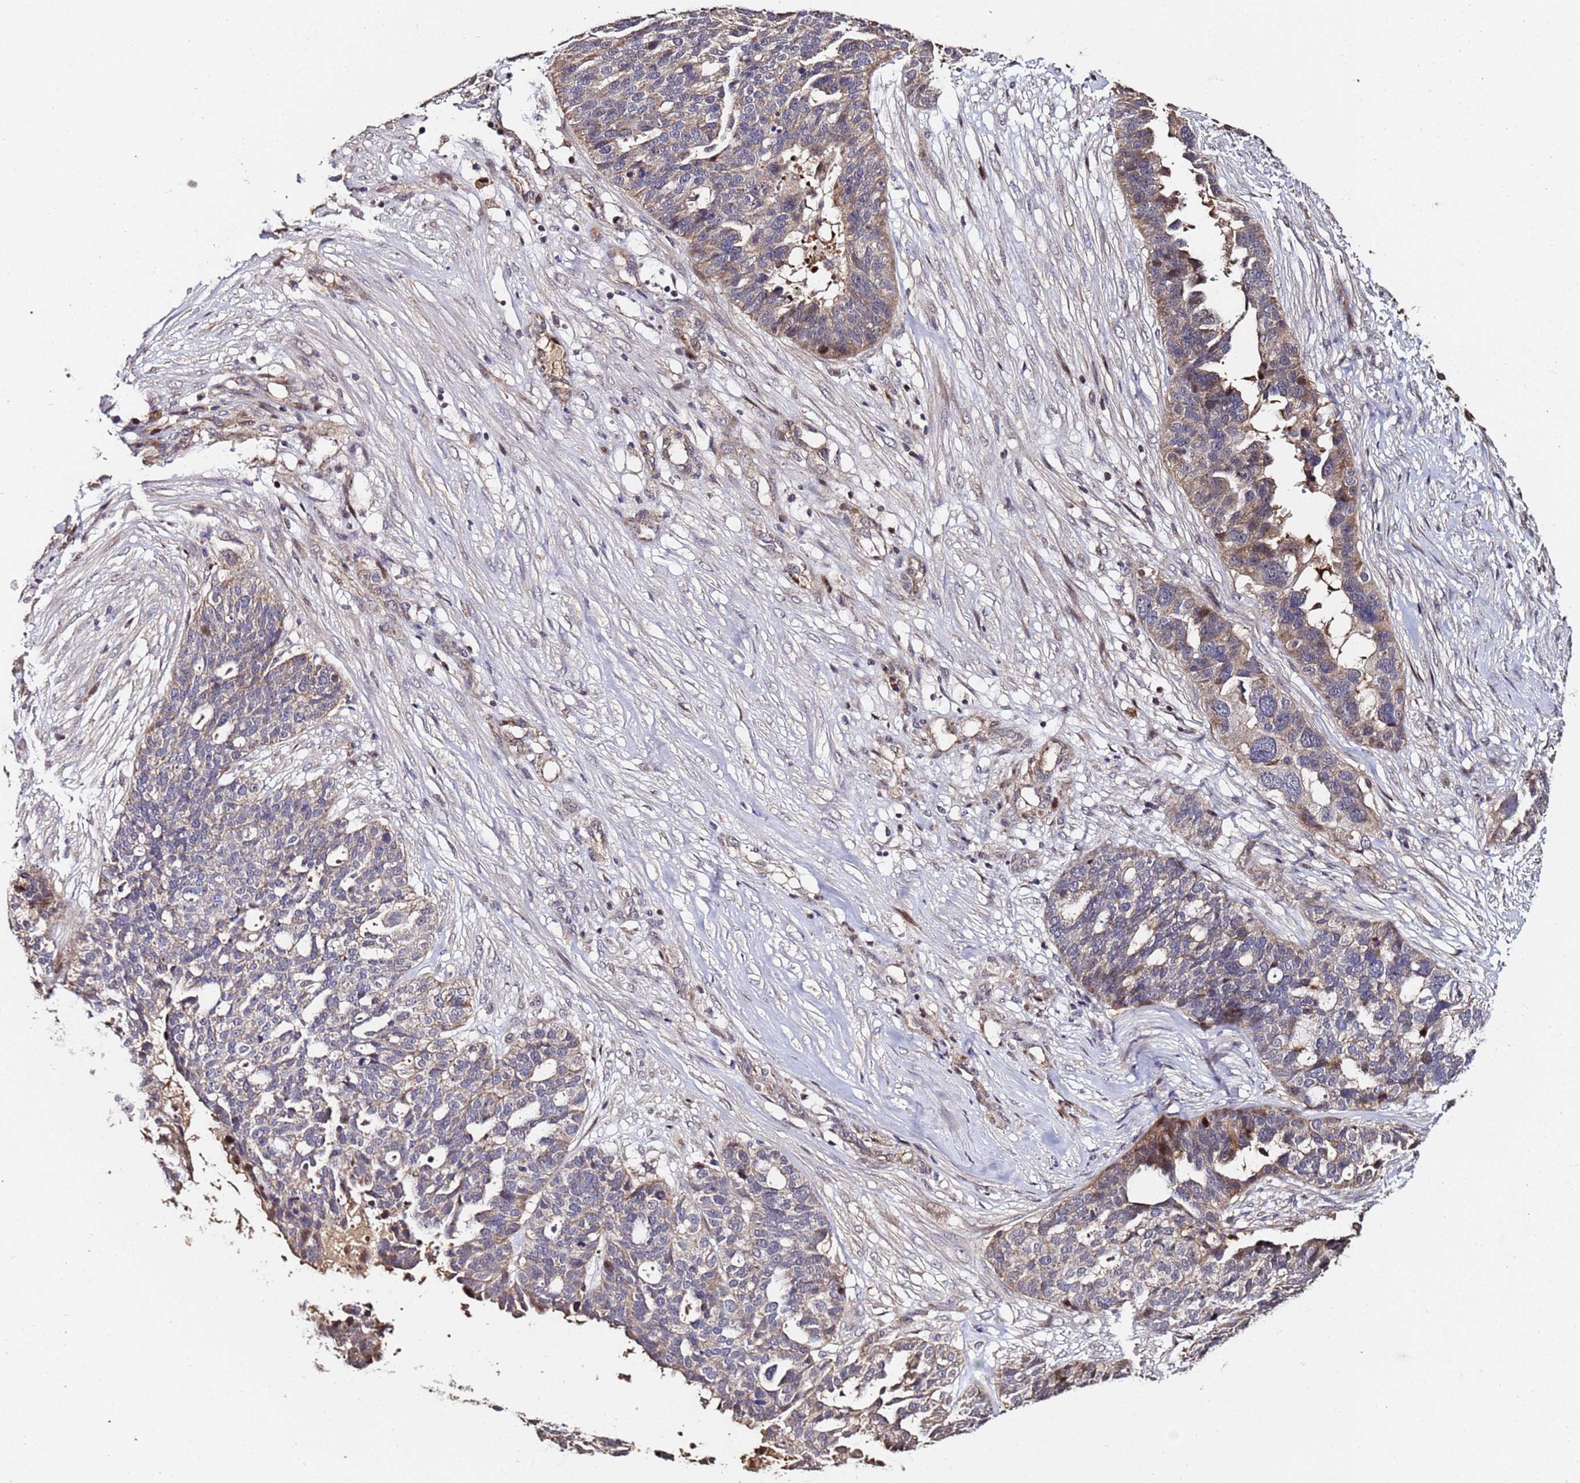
{"staining": {"intensity": "weak", "quantity": ">75%", "location": "cytoplasmic/membranous"}, "tissue": "ovarian cancer", "cell_type": "Tumor cells", "image_type": "cancer", "snomed": [{"axis": "morphology", "description": "Cystadenocarcinoma, serous, NOS"}, {"axis": "topography", "description": "Ovary"}], "caption": "High-magnification brightfield microscopy of ovarian cancer stained with DAB (brown) and counterstained with hematoxylin (blue). tumor cells exhibit weak cytoplasmic/membranous expression is present in approximately>75% of cells. The staining is performed using DAB (3,3'-diaminobenzidine) brown chromogen to label protein expression. The nuclei are counter-stained blue using hematoxylin.", "gene": "WNK4", "patient": {"sex": "female", "age": 59}}